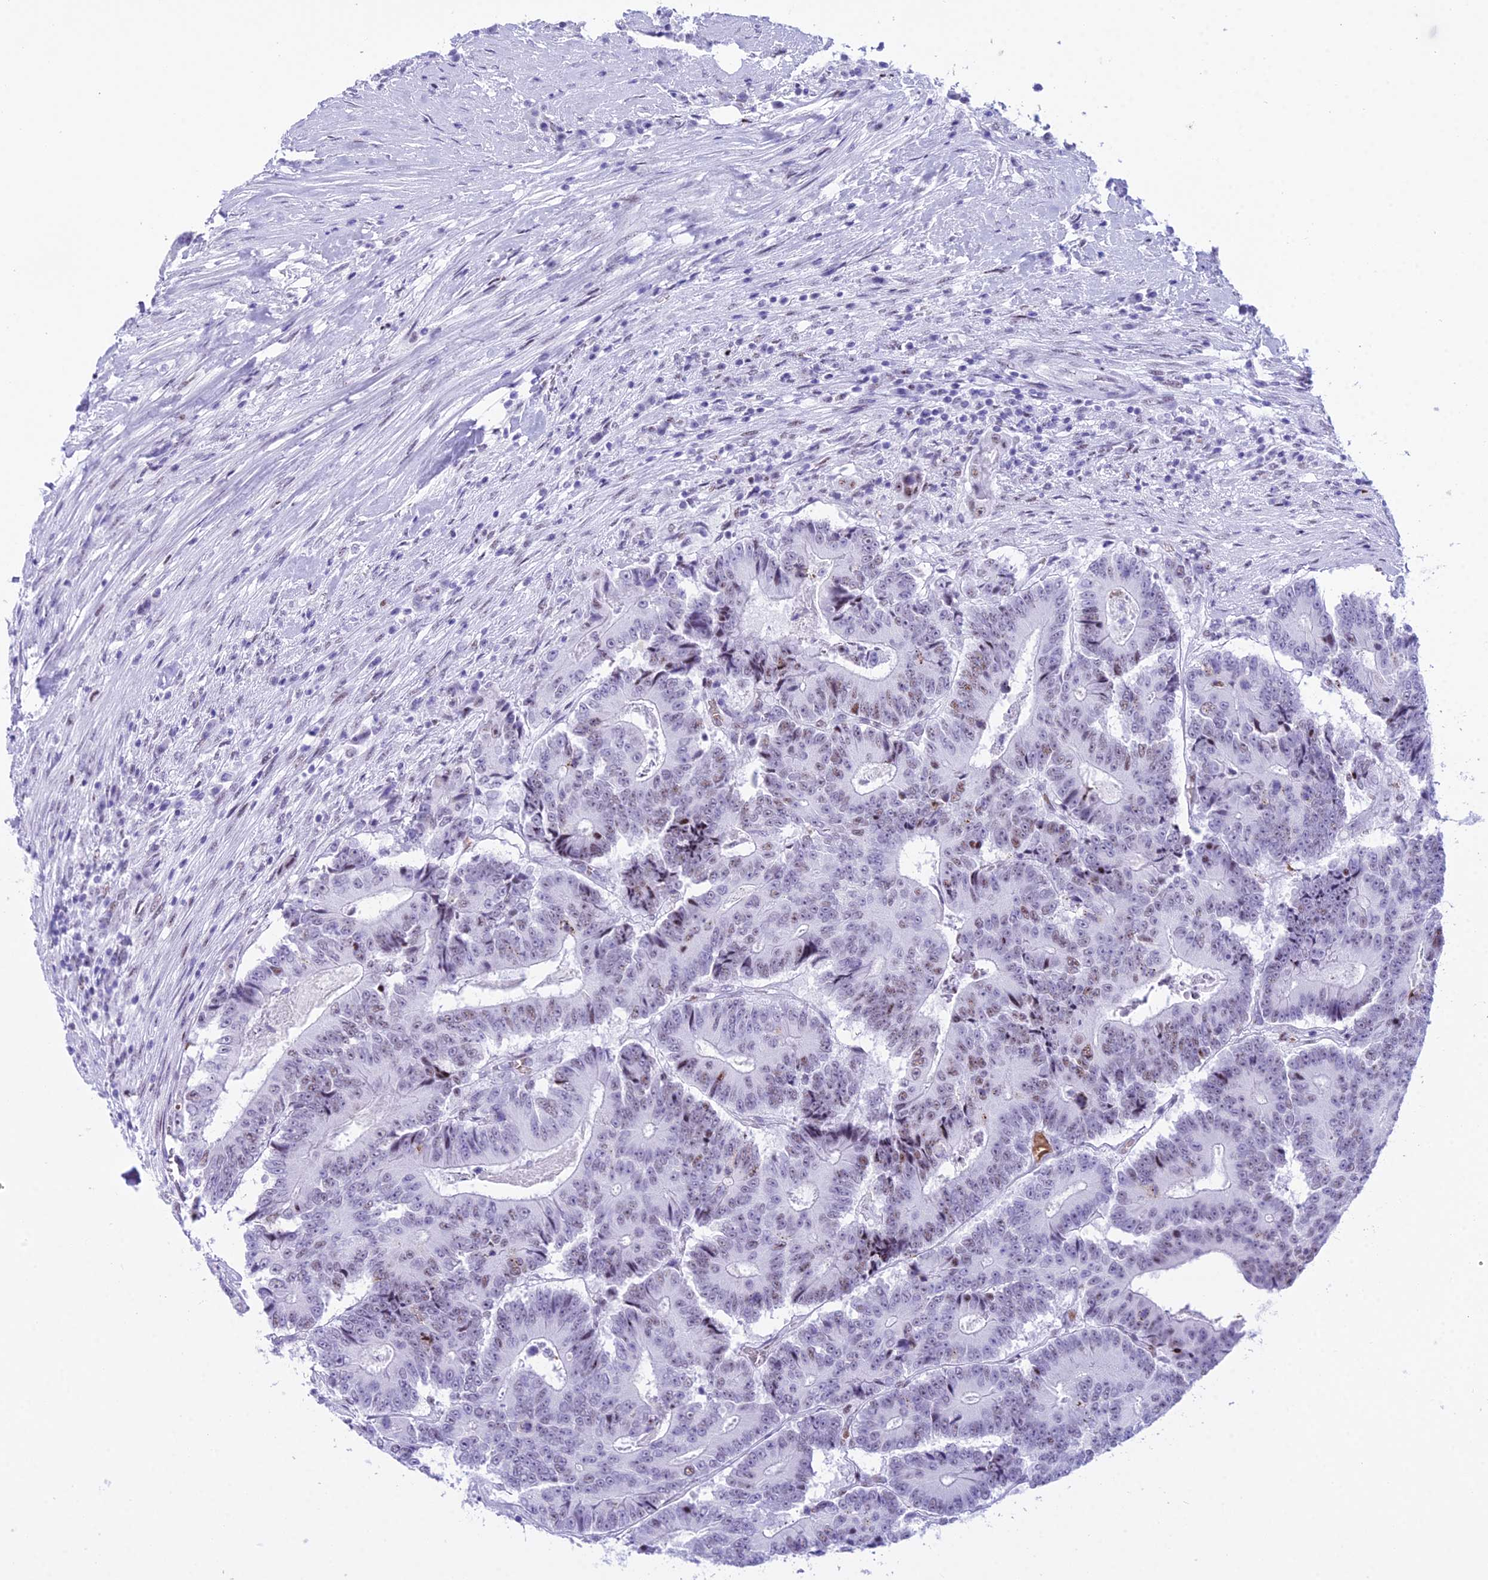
{"staining": {"intensity": "weak", "quantity": "25%-75%", "location": "nuclear"}, "tissue": "colorectal cancer", "cell_type": "Tumor cells", "image_type": "cancer", "snomed": [{"axis": "morphology", "description": "Adenocarcinoma, NOS"}, {"axis": "topography", "description": "Colon"}], "caption": "Colorectal cancer (adenocarcinoma) stained with a brown dye shows weak nuclear positive staining in approximately 25%-75% of tumor cells.", "gene": "RNPS1", "patient": {"sex": "male", "age": 83}}